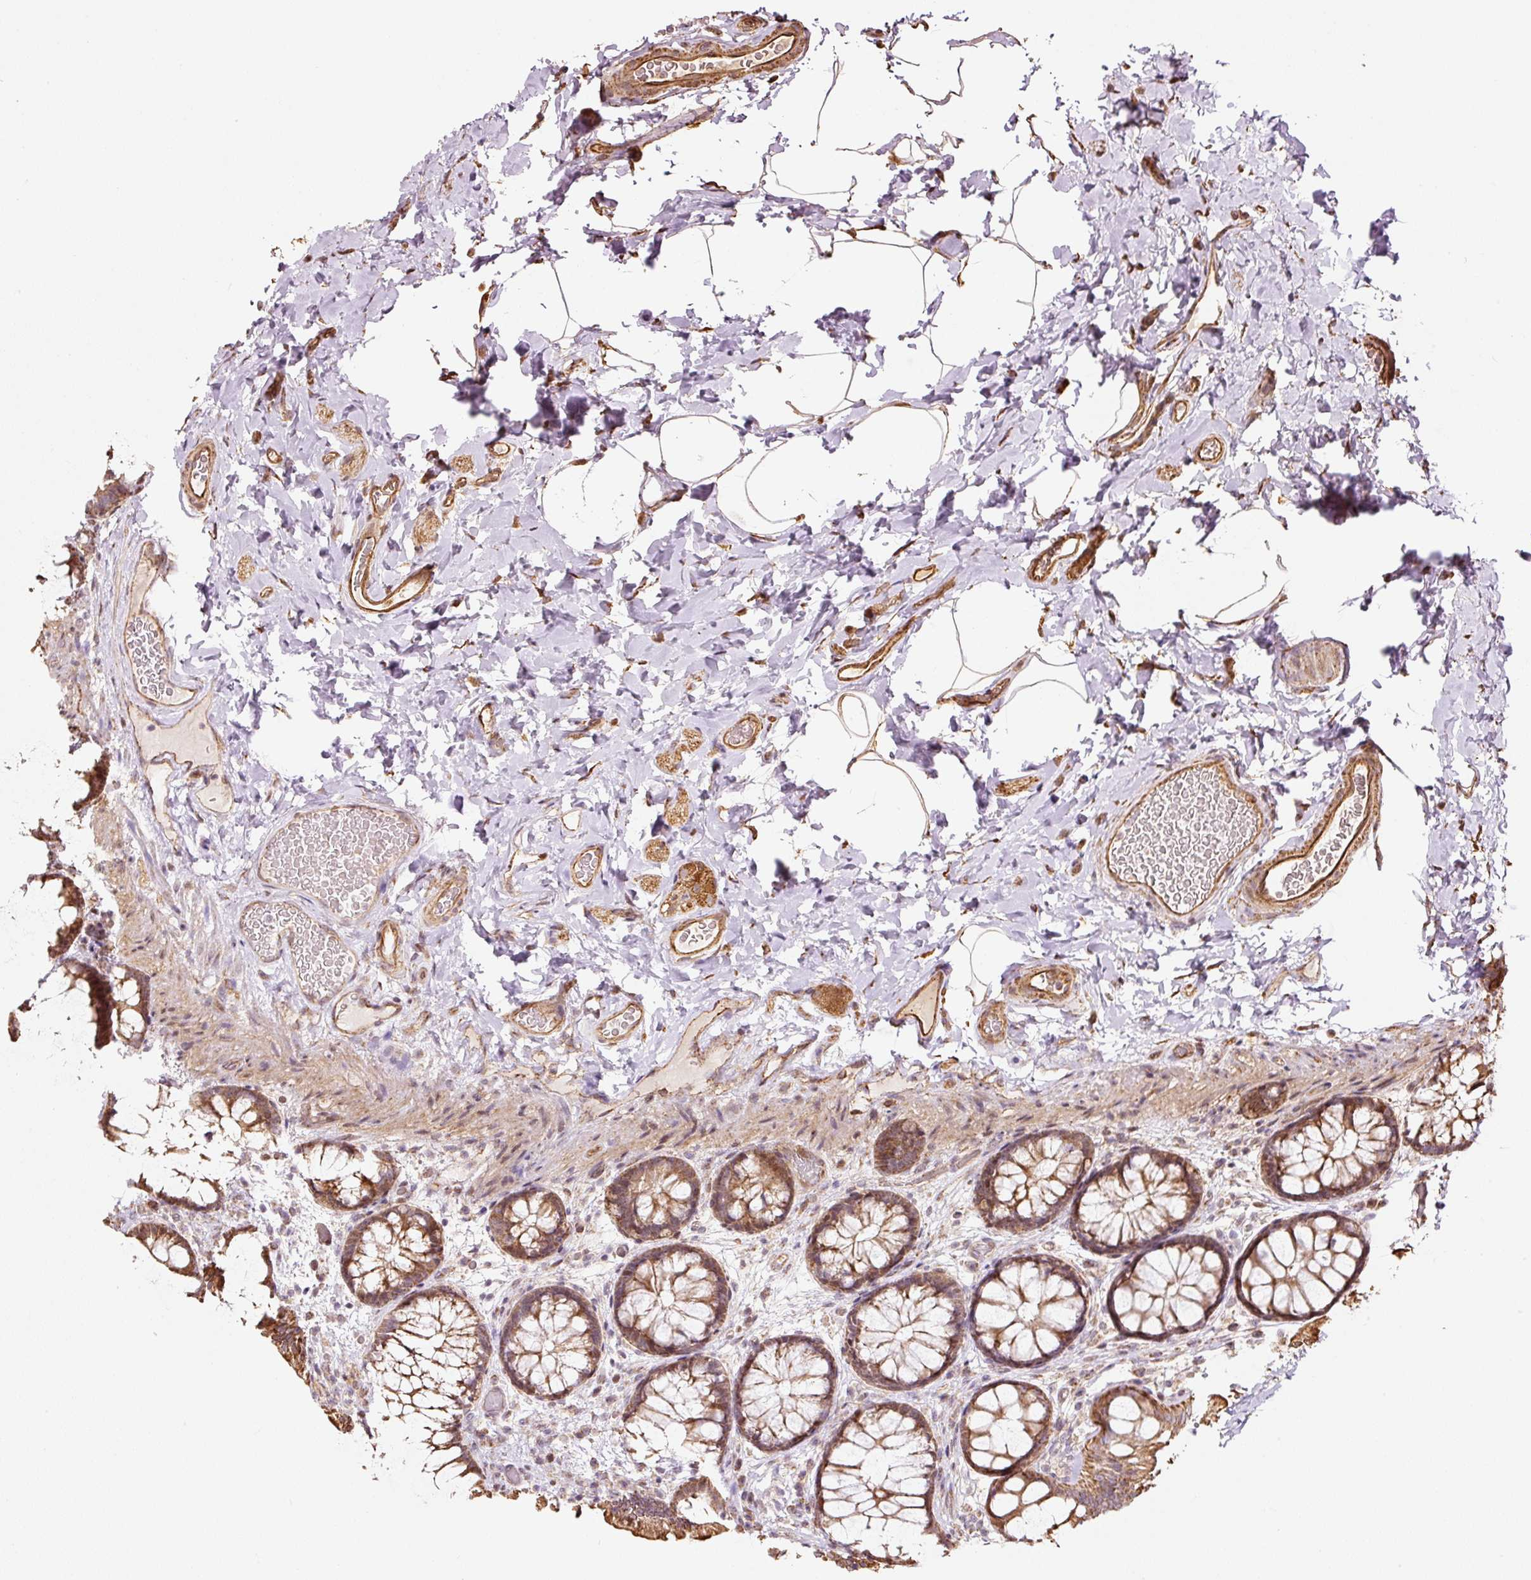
{"staining": {"intensity": "moderate", "quantity": ">75%", "location": "cytoplasmic/membranous"}, "tissue": "colon", "cell_type": "Endothelial cells", "image_type": "normal", "snomed": [{"axis": "morphology", "description": "Normal tissue, NOS"}, {"axis": "topography", "description": "Colon"}], "caption": "High-power microscopy captured an immunohistochemistry photomicrograph of unremarkable colon, revealing moderate cytoplasmic/membranous positivity in about >75% of endothelial cells.", "gene": "ETF1", "patient": {"sex": "male", "age": 46}}